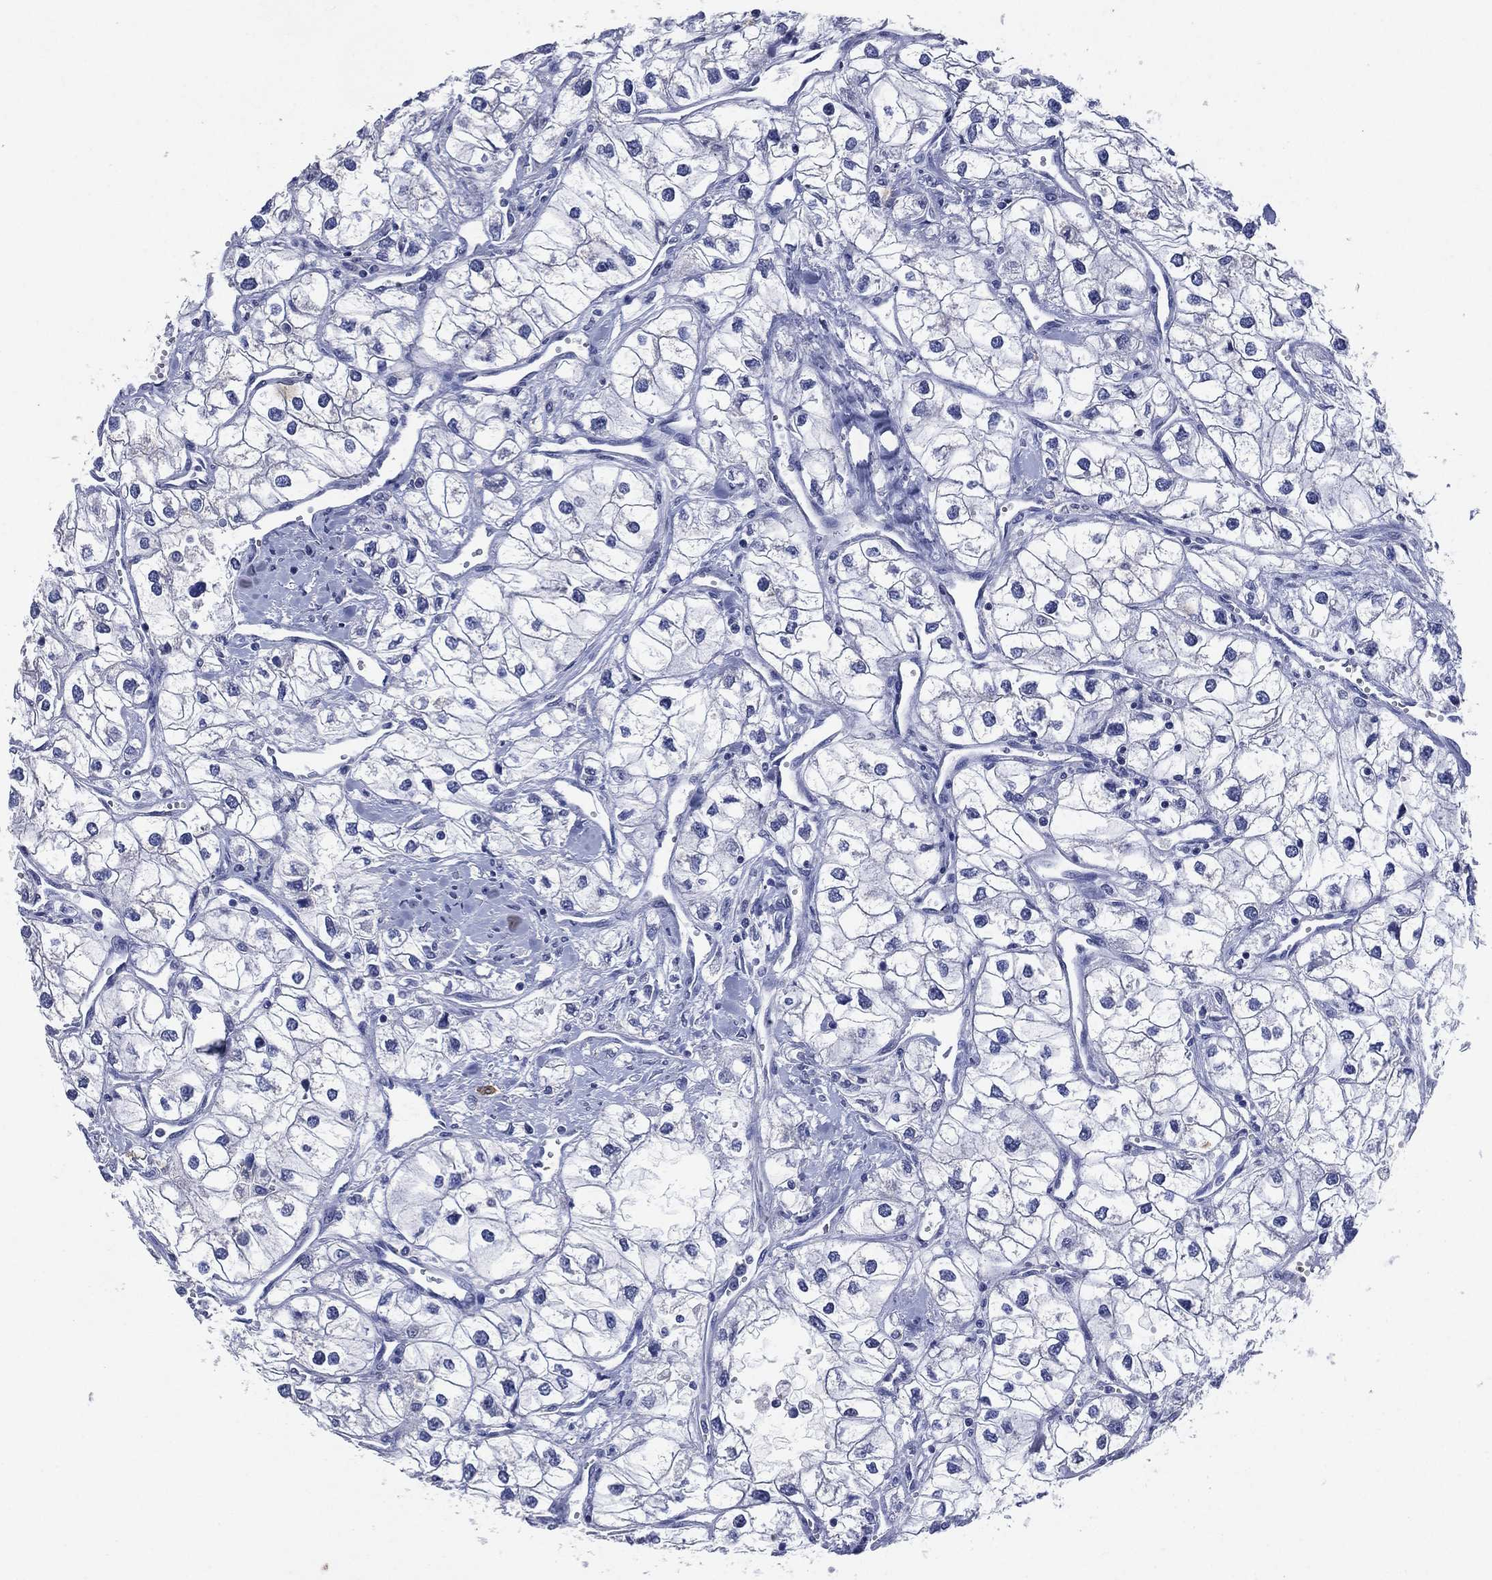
{"staining": {"intensity": "negative", "quantity": "none", "location": "none"}, "tissue": "renal cancer", "cell_type": "Tumor cells", "image_type": "cancer", "snomed": [{"axis": "morphology", "description": "Adenocarcinoma, NOS"}, {"axis": "topography", "description": "Kidney"}], "caption": "Immunohistochemistry (IHC) photomicrograph of neoplastic tissue: renal adenocarcinoma stained with DAB (3,3'-diaminobenzidine) displays no significant protein expression in tumor cells. (DAB immunohistochemistry with hematoxylin counter stain).", "gene": "FSCN2", "patient": {"sex": "male", "age": 59}}